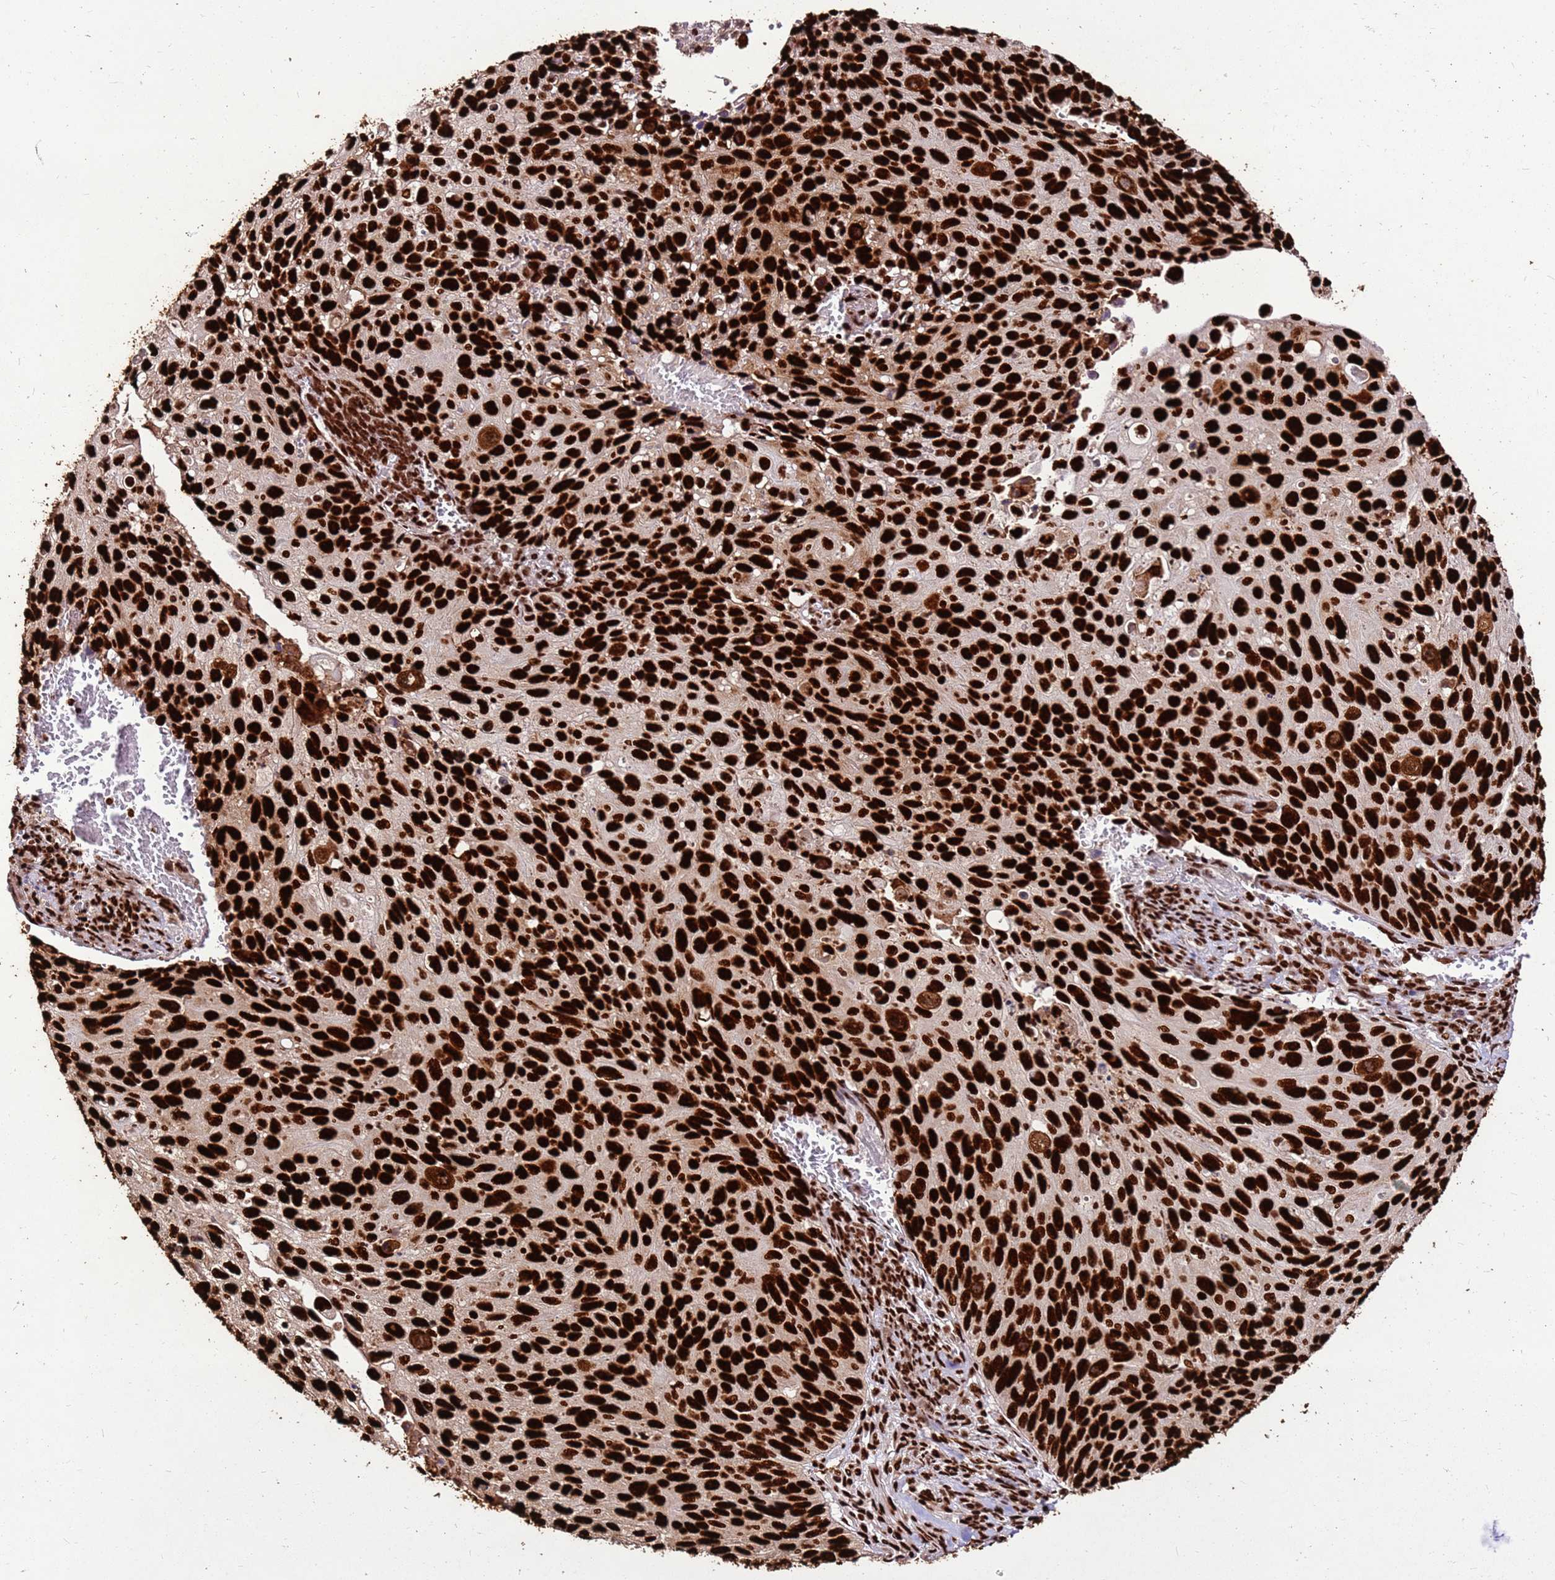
{"staining": {"intensity": "strong", "quantity": ">75%", "location": "nuclear"}, "tissue": "cervical cancer", "cell_type": "Tumor cells", "image_type": "cancer", "snomed": [{"axis": "morphology", "description": "Squamous cell carcinoma, NOS"}, {"axis": "topography", "description": "Cervix"}], "caption": "A high-resolution histopathology image shows immunohistochemistry staining of cervical squamous cell carcinoma, which exhibits strong nuclear positivity in about >75% of tumor cells.", "gene": "HNRNPAB", "patient": {"sex": "female", "age": 70}}